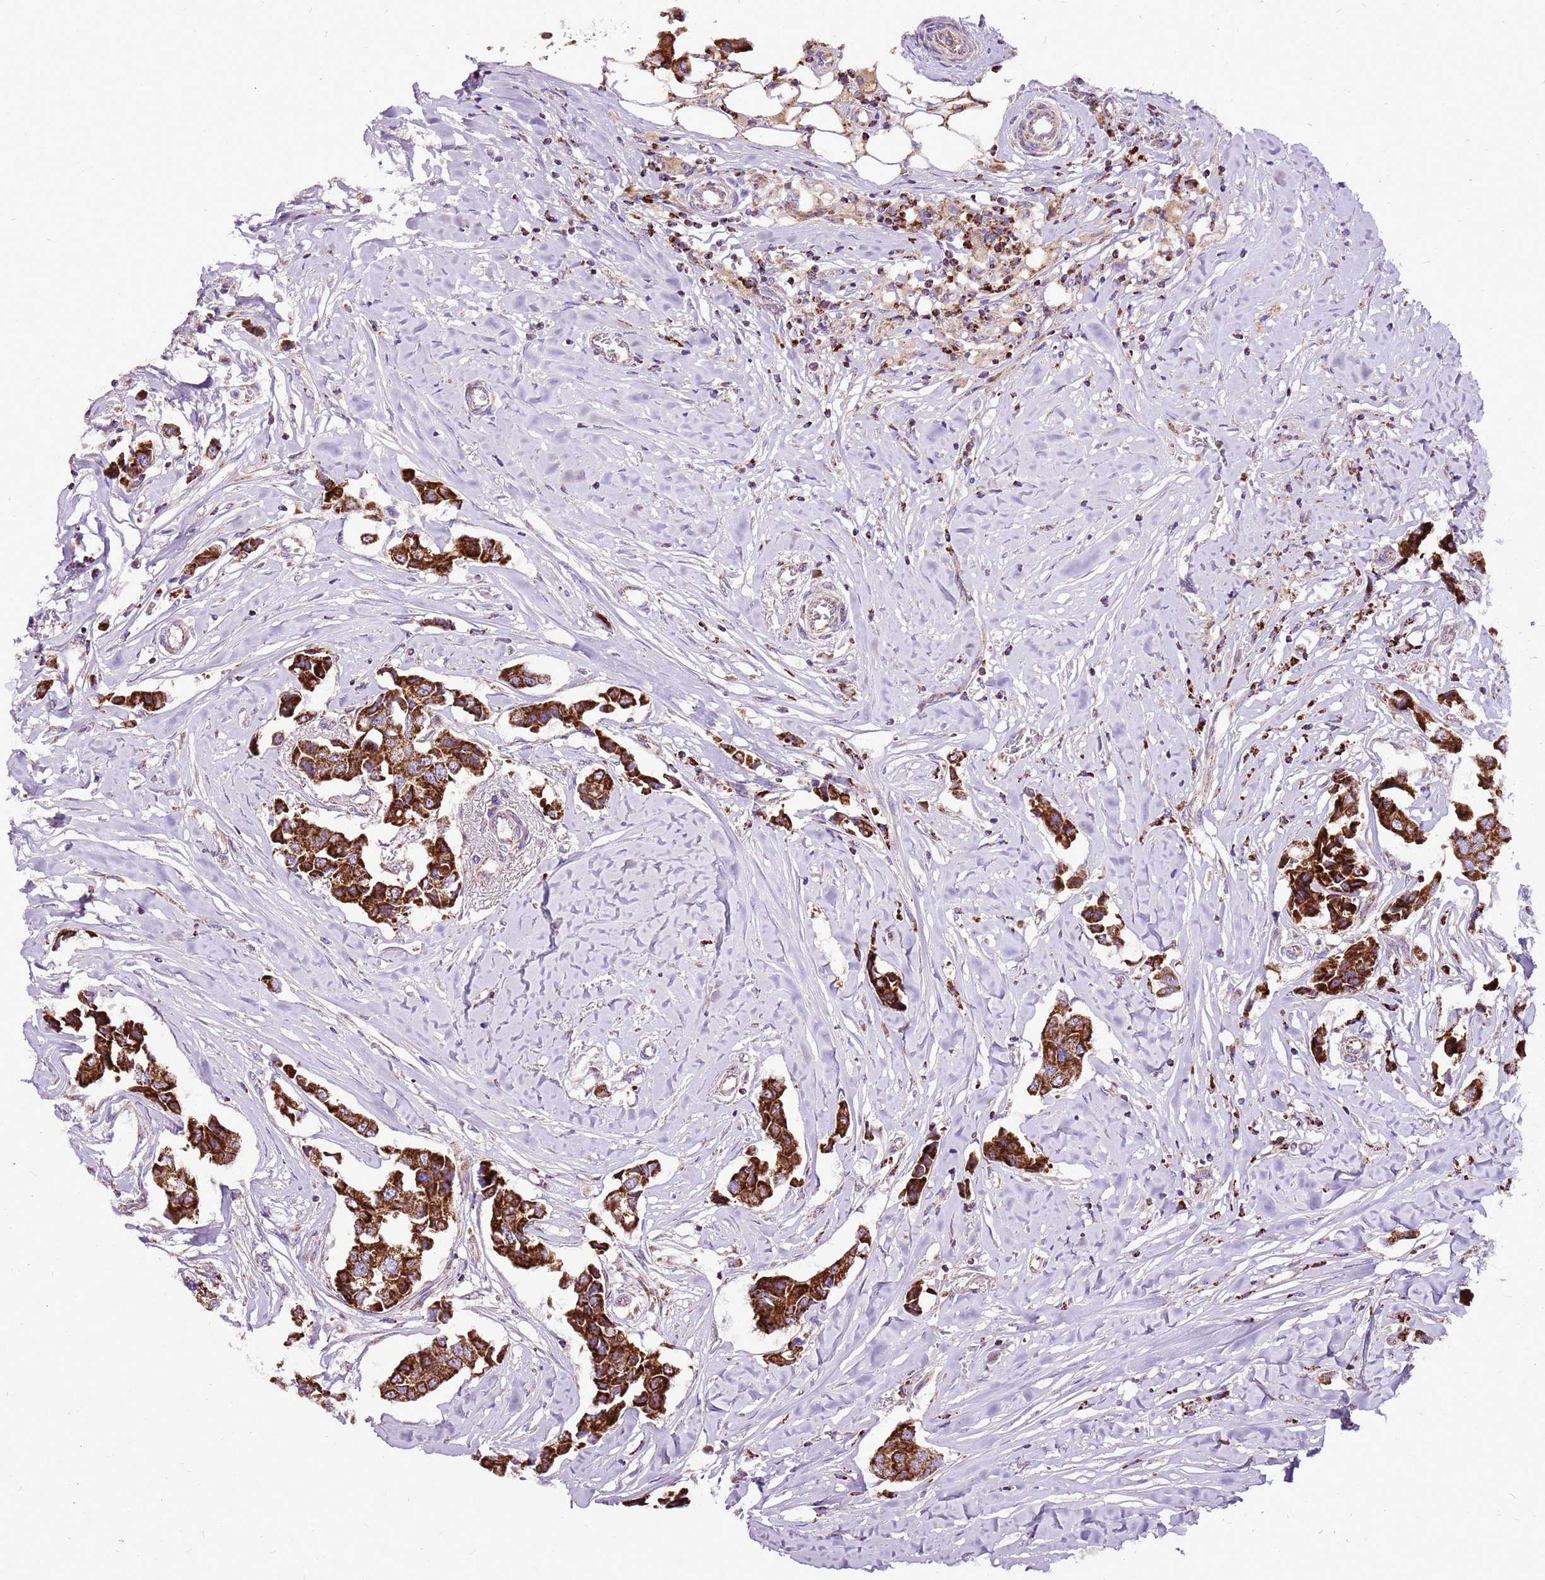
{"staining": {"intensity": "strong", "quantity": ">75%", "location": "cytoplasmic/membranous"}, "tissue": "breast cancer", "cell_type": "Tumor cells", "image_type": "cancer", "snomed": [{"axis": "morphology", "description": "Duct carcinoma"}, {"axis": "topography", "description": "Breast"}], "caption": "Immunohistochemistry (IHC) of infiltrating ductal carcinoma (breast) shows high levels of strong cytoplasmic/membranous expression in approximately >75% of tumor cells.", "gene": "GCDH", "patient": {"sex": "female", "age": 80}}